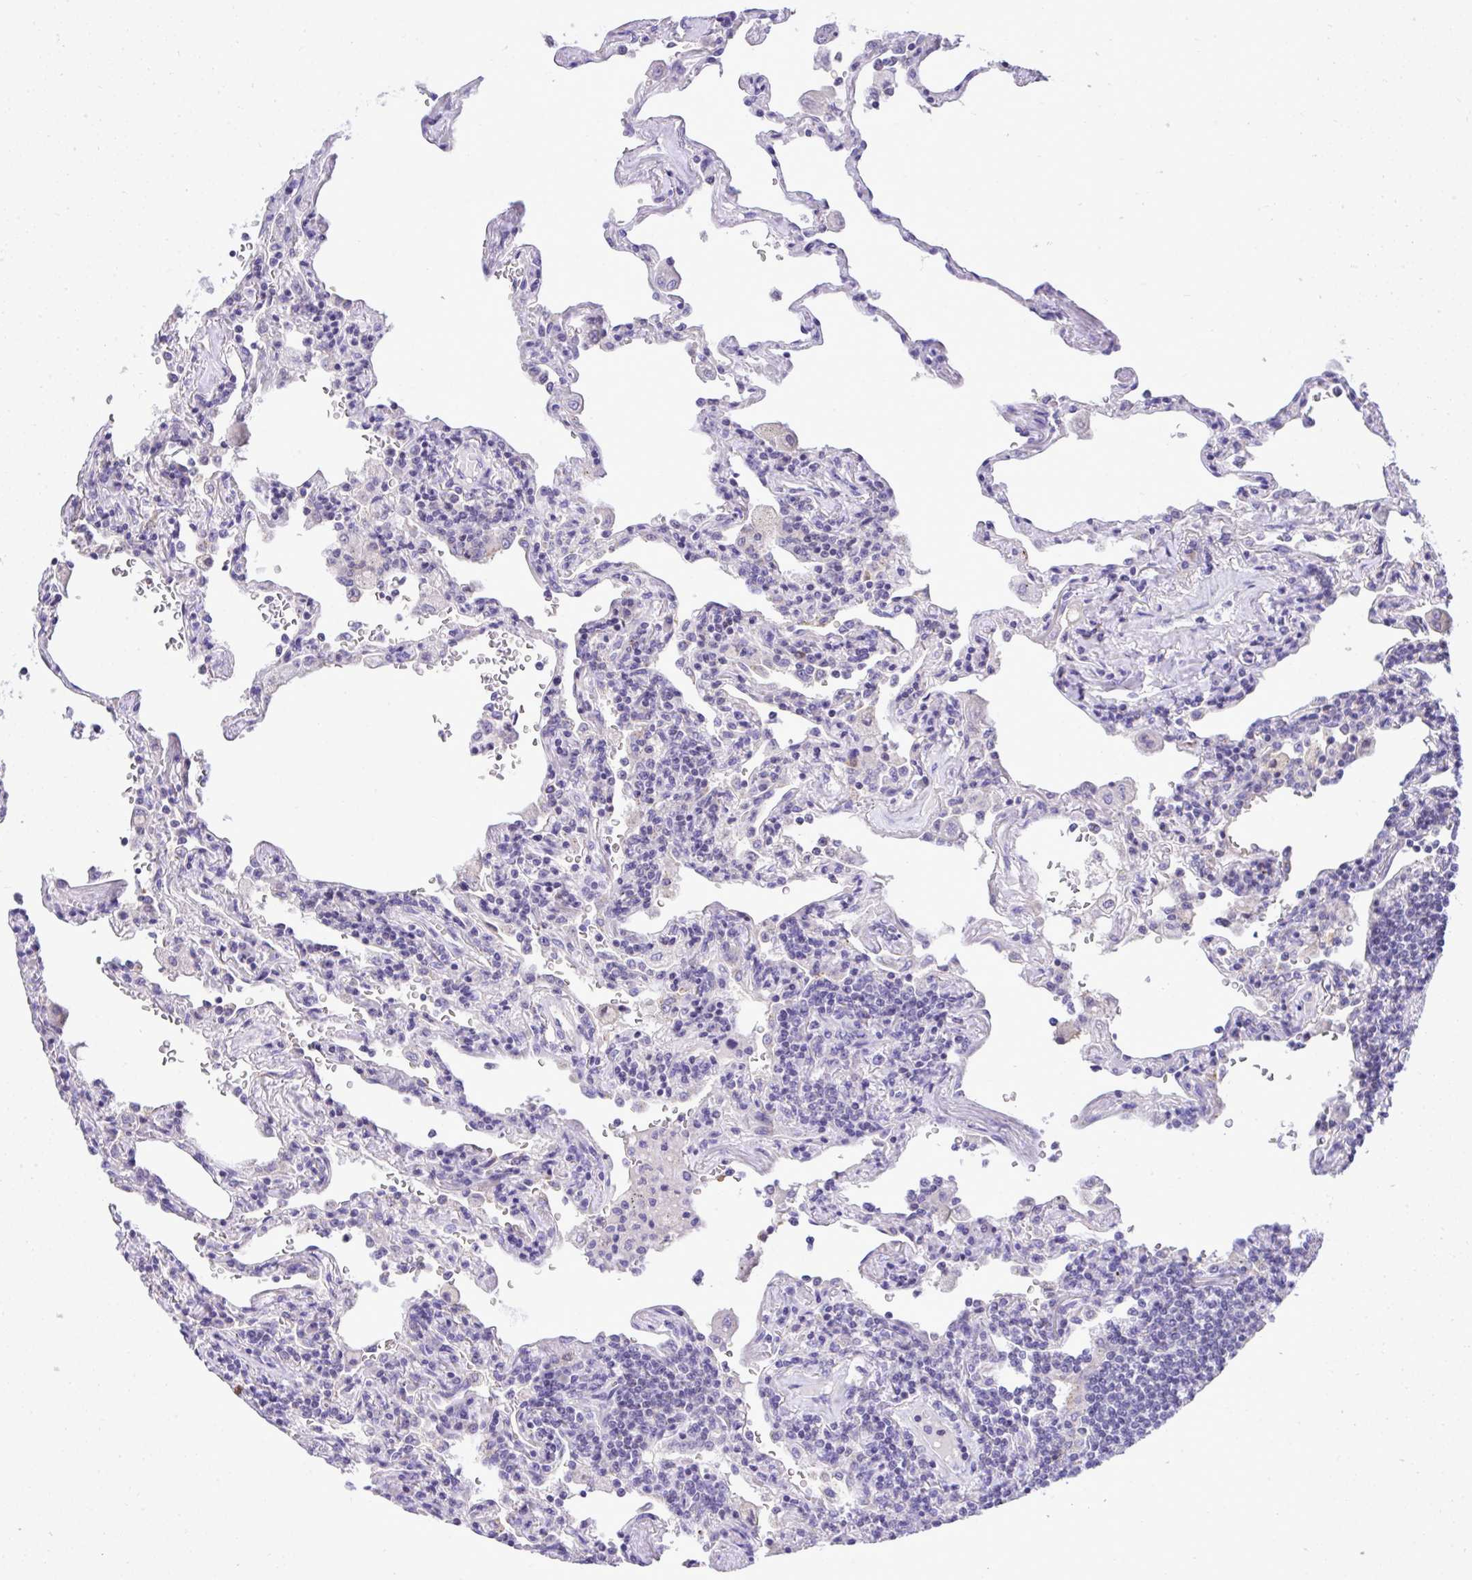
{"staining": {"intensity": "negative", "quantity": "none", "location": "none"}, "tissue": "lymphoma", "cell_type": "Tumor cells", "image_type": "cancer", "snomed": [{"axis": "morphology", "description": "Malignant lymphoma, non-Hodgkin's type, Low grade"}, {"axis": "topography", "description": "Lung"}], "caption": "Tumor cells show no significant protein positivity in lymphoma.", "gene": "ST6GALNAC3", "patient": {"sex": "female", "age": 71}}